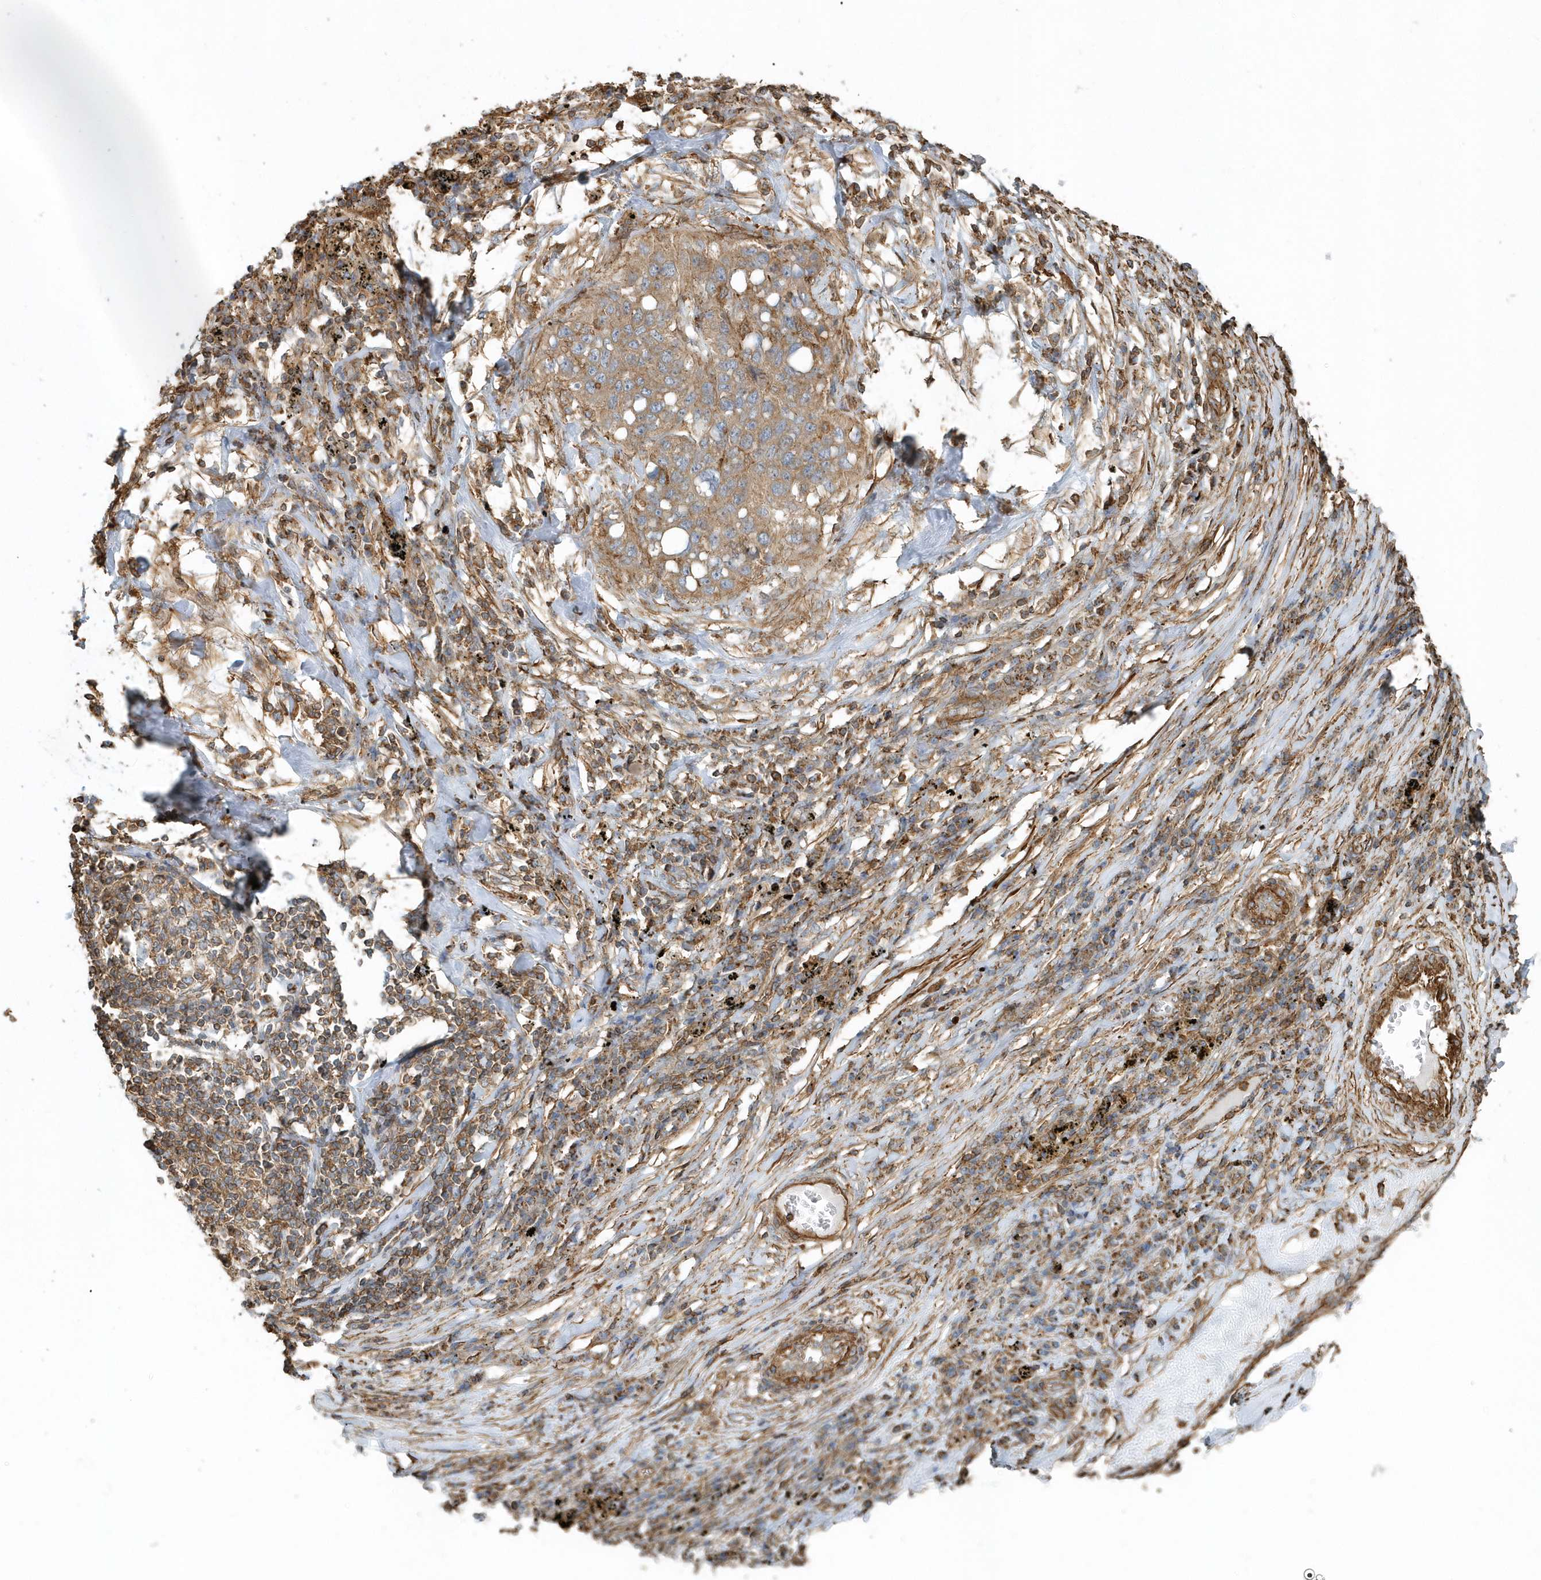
{"staining": {"intensity": "weak", "quantity": "25%-75%", "location": "cytoplasmic/membranous"}, "tissue": "lung cancer", "cell_type": "Tumor cells", "image_type": "cancer", "snomed": [{"axis": "morphology", "description": "Squamous cell carcinoma, NOS"}, {"axis": "topography", "description": "Lung"}], "caption": "A high-resolution photomicrograph shows immunohistochemistry (IHC) staining of lung cancer (squamous cell carcinoma), which shows weak cytoplasmic/membranous staining in about 25%-75% of tumor cells. Using DAB (brown) and hematoxylin (blue) stains, captured at high magnification using brightfield microscopy.", "gene": "MMUT", "patient": {"sex": "female", "age": 63}}